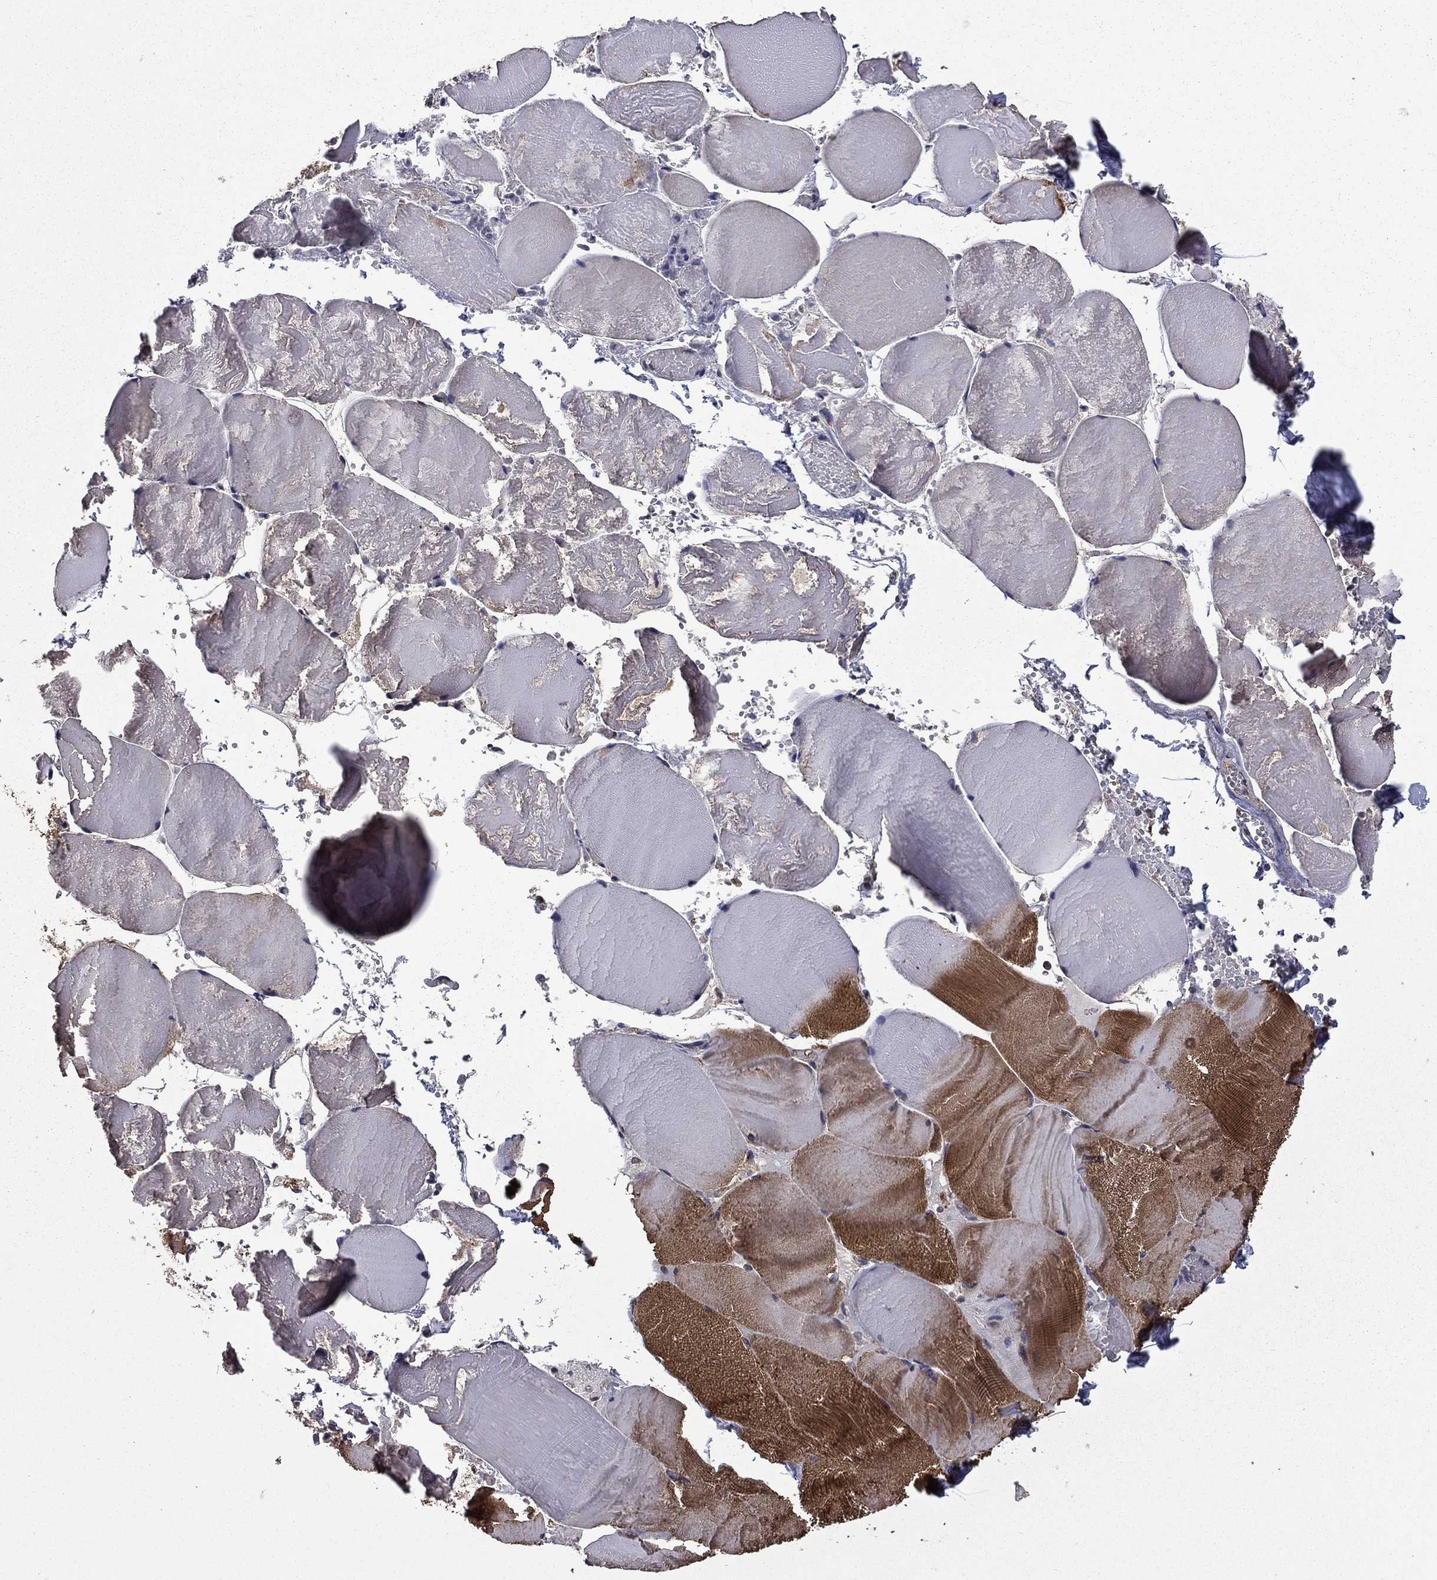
{"staining": {"intensity": "strong", "quantity": "<25%", "location": "cytoplasmic/membranous"}, "tissue": "skeletal muscle", "cell_type": "Myocytes", "image_type": "normal", "snomed": [{"axis": "morphology", "description": "Normal tissue, NOS"}, {"axis": "morphology", "description": "Malignant melanoma, Metastatic site"}, {"axis": "topography", "description": "Skeletal muscle"}], "caption": "Strong cytoplasmic/membranous positivity is identified in about <25% of myocytes in unremarkable skeletal muscle. The staining was performed using DAB (3,3'-diaminobenzidine), with brown indicating positive protein expression. Nuclei are stained blue with hematoxylin.", "gene": "MFAP3L", "patient": {"sex": "male", "age": 50}}